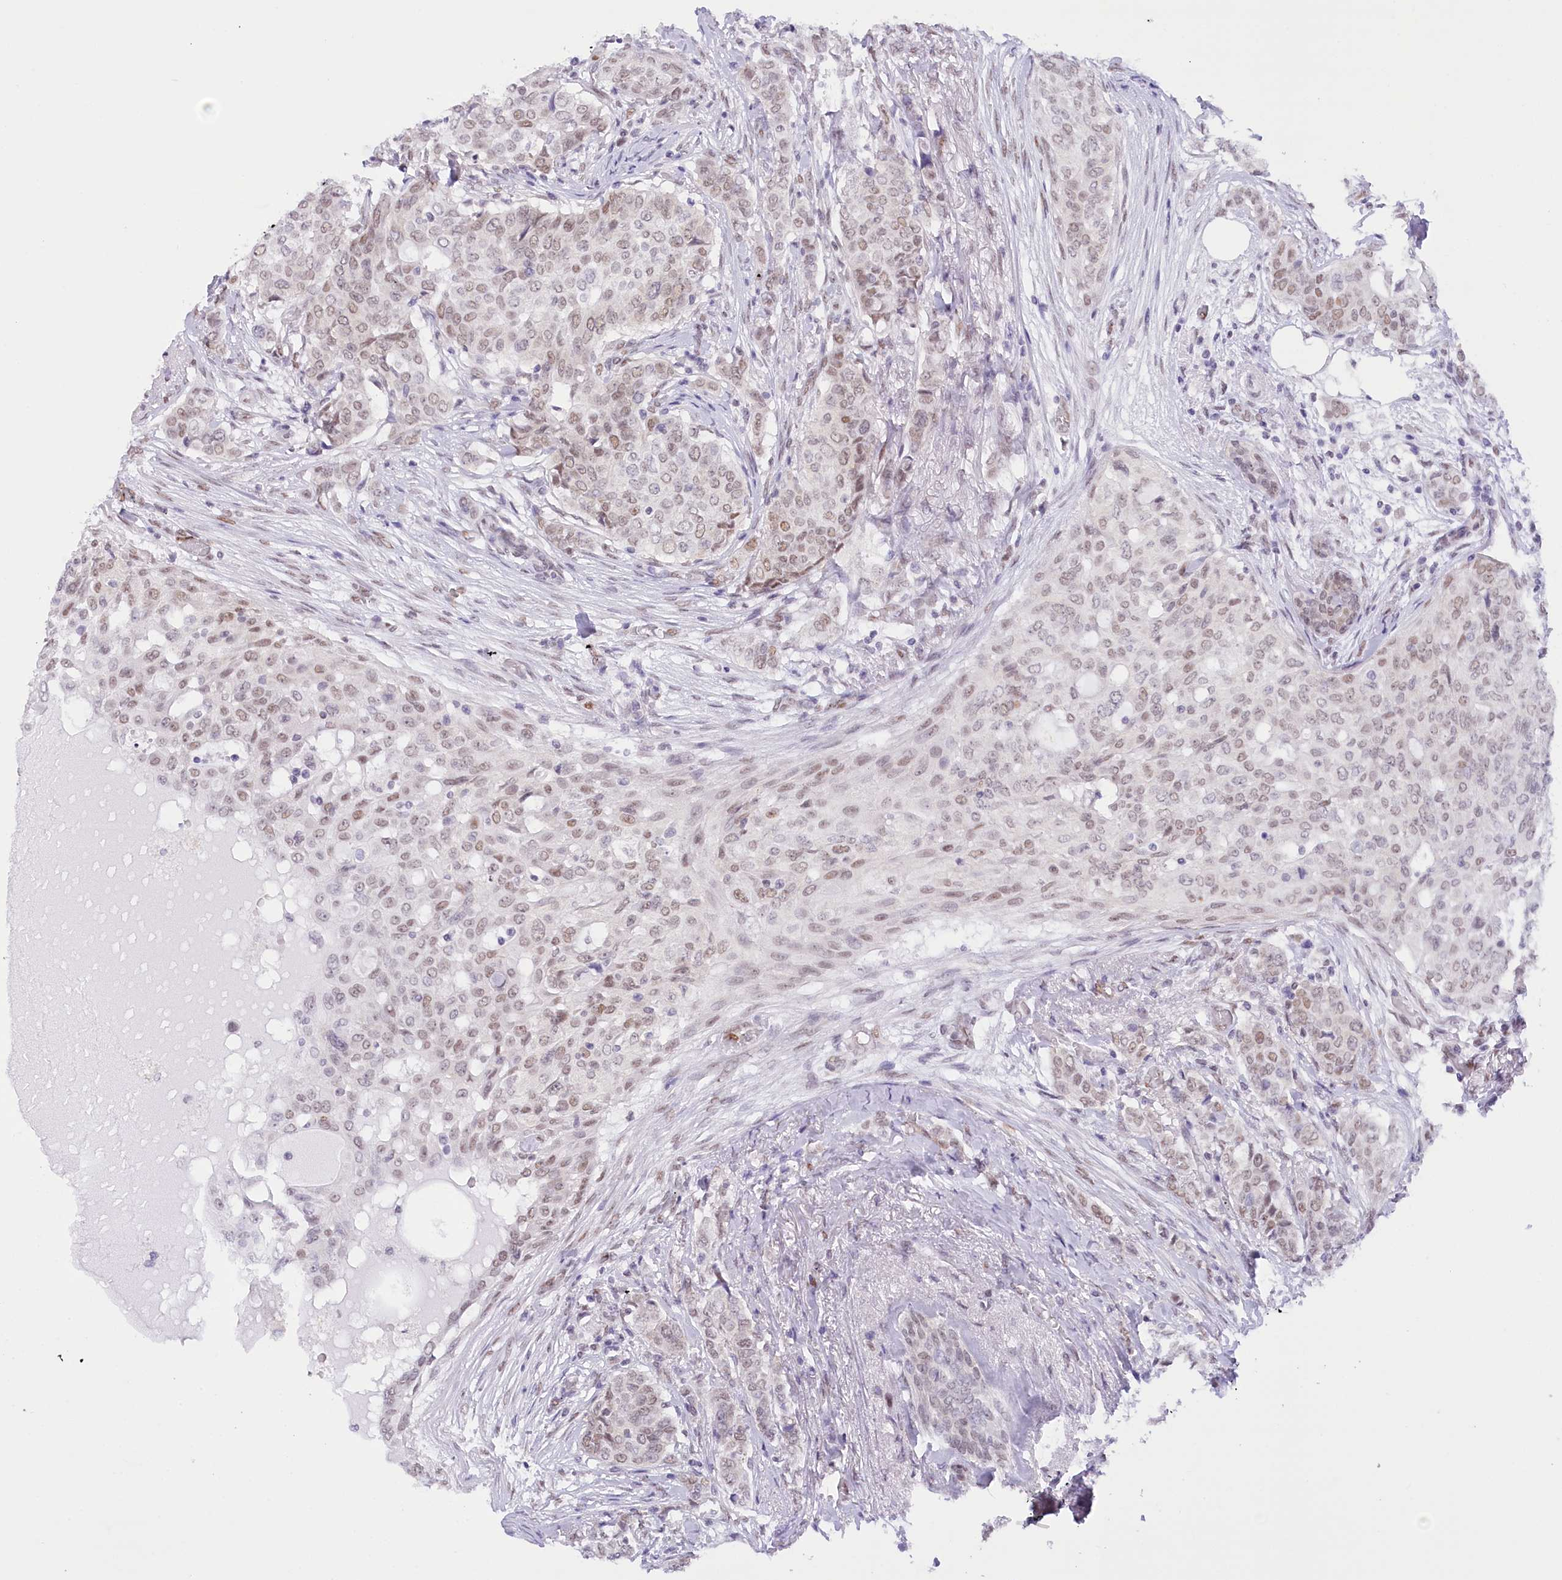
{"staining": {"intensity": "moderate", "quantity": "25%-75%", "location": "nuclear"}, "tissue": "breast cancer", "cell_type": "Tumor cells", "image_type": "cancer", "snomed": [{"axis": "morphology", "description": "Lobular carcinoma"}, {"axis": "topography", "description": "Breast"}], "caption": "The micrograph displays immunohistochemical staining of breast cancer. There is moderate nuclear staining is appreciated in approximately 25%-75% of tumor cells. The protein is shown in brown color, while the nuclei are stained blue.", "gene": "HNRNPA0", "patient": {"sex": "female", "age": 51}}